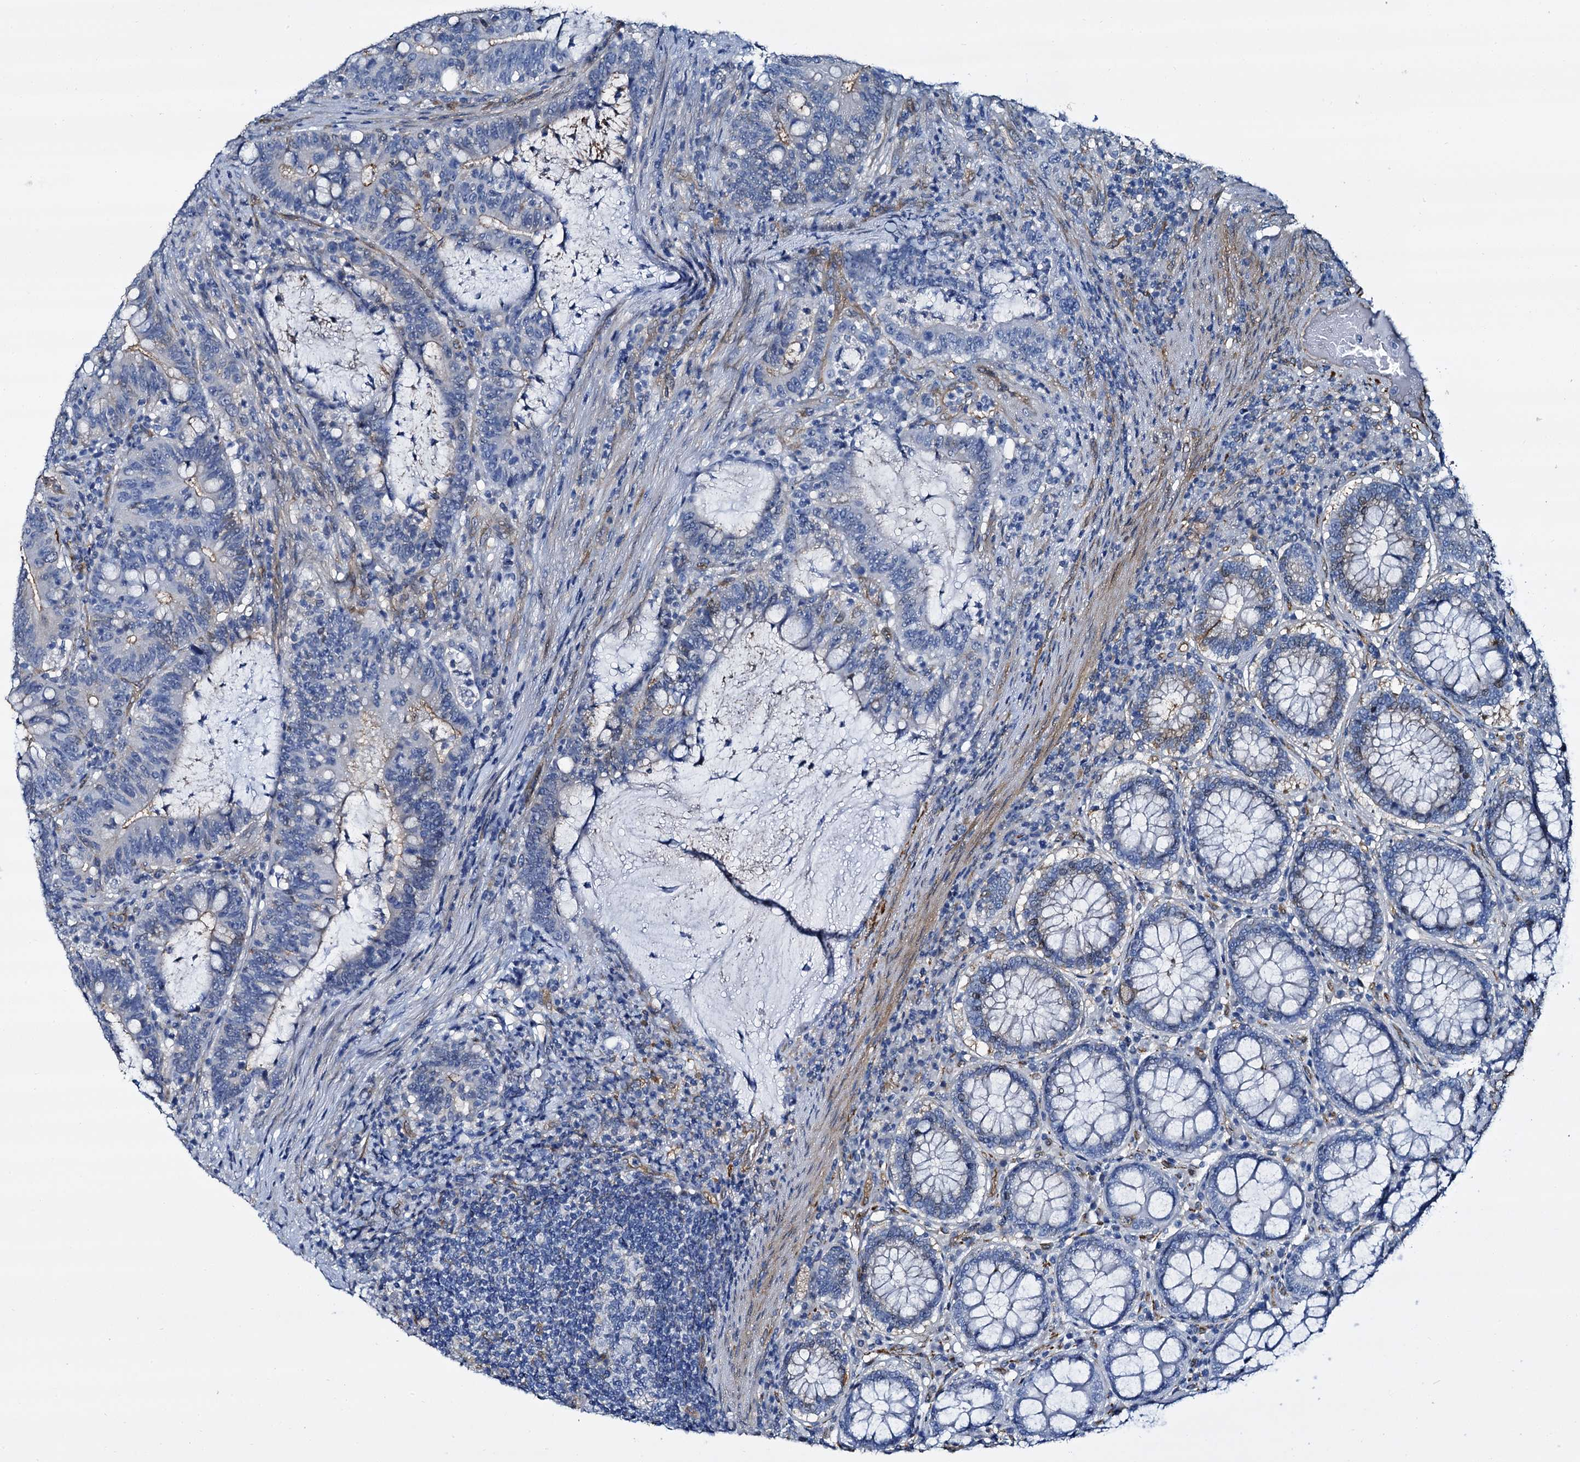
{"staining": {"intensity": "negative", "quantity": "none", "location": "none"}, "tissue": "colorectal cancer", "cell_type": "Tumor cells", "image_type": "cancer", "snomed": [{"axis": "morphology", "description": "Adenocarcinoma, NOS"}, {"axis": "topography", "description": "Colon"}], "caption": "IHC image of adenocarcinoma (colorectal) stained for a protein (brown), which reveals no expression in tumor cells.", "gene": "STXBP1", "patient": {"sex": "female", "age": 66}}